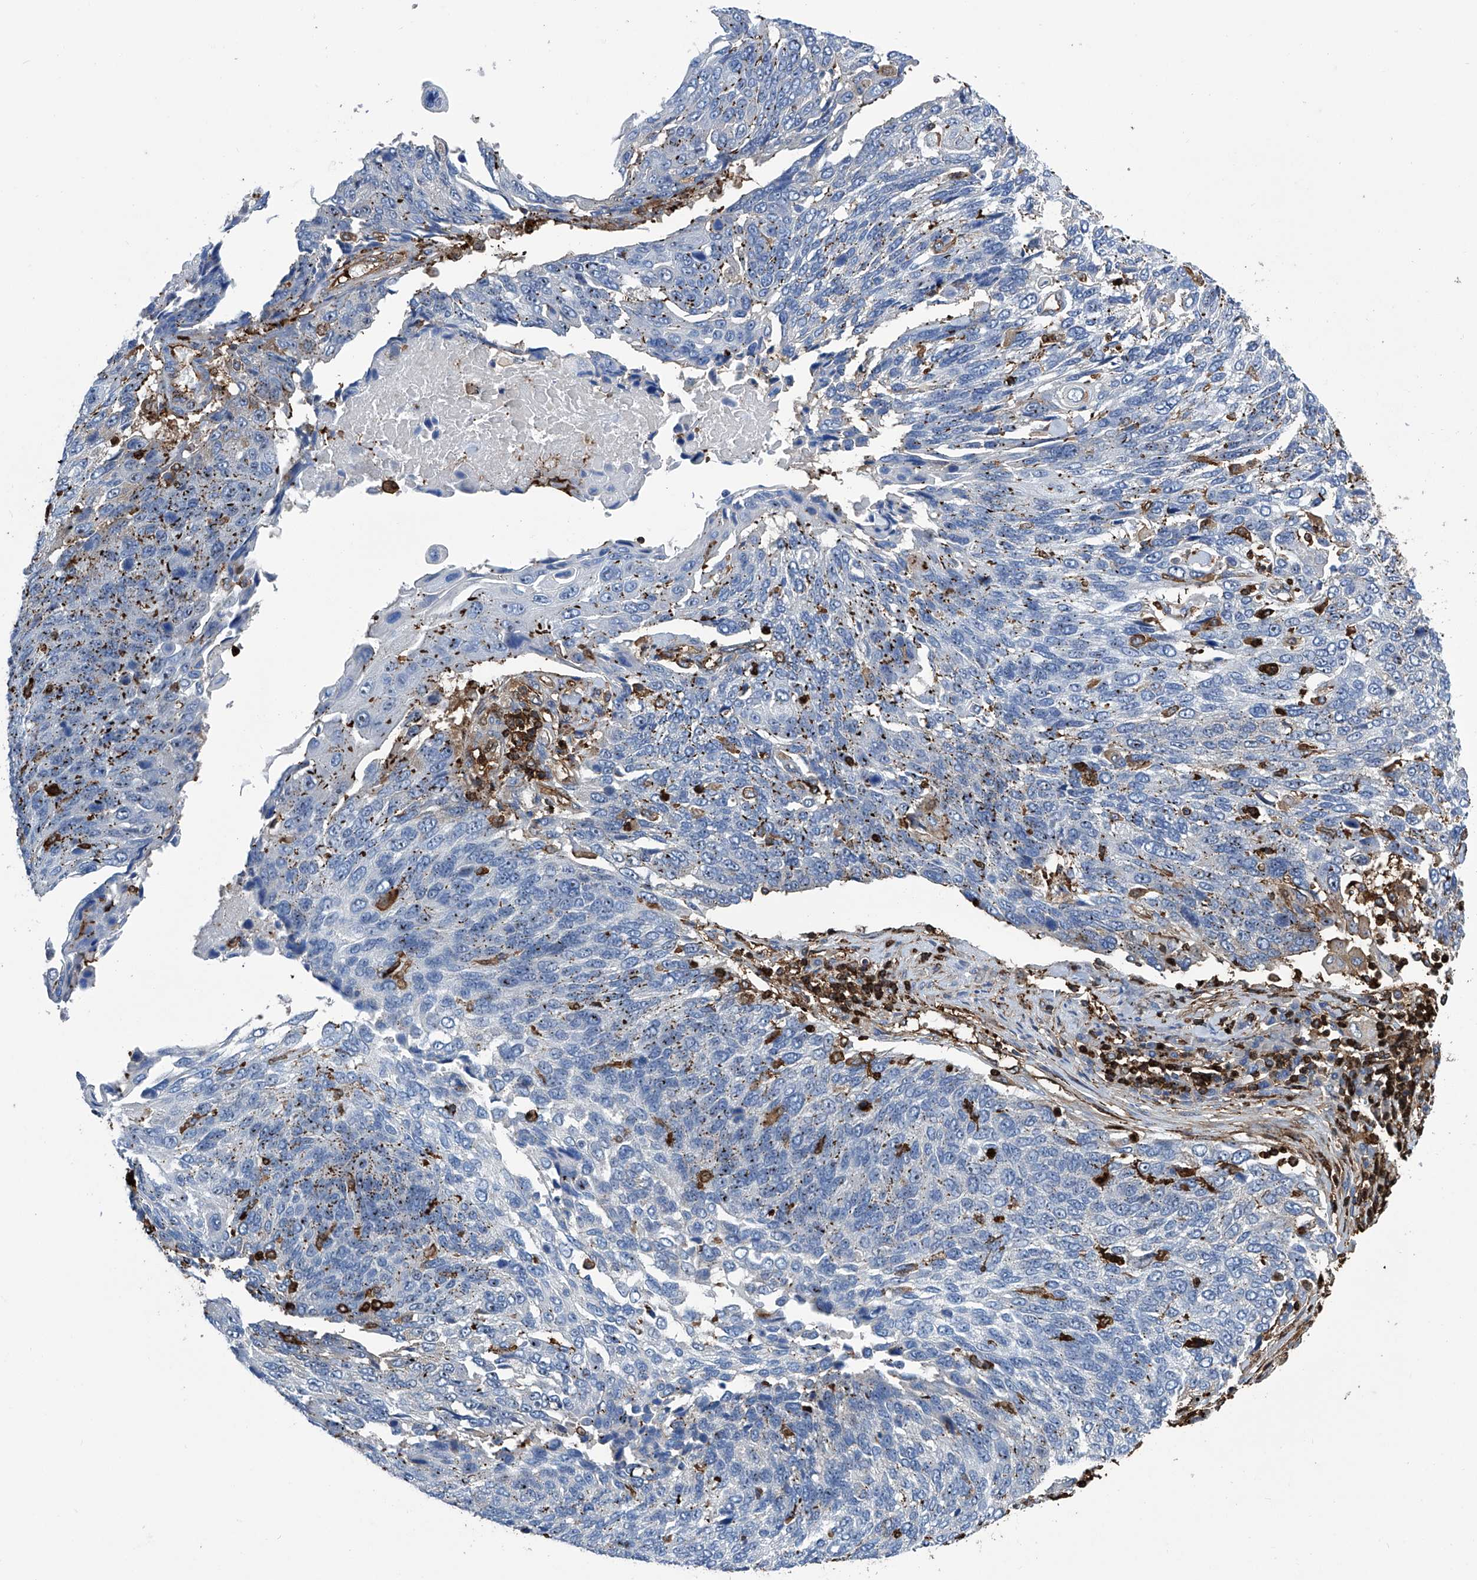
{"staining": {"intensity": "negative", "quantity": "none", "location": "none"}, "tissue": "lung cancer", "cell_type": "Tumor cells", "image_type": "cancer", "snomed": [{"axis": "morphology", "description": "Squamous cell carcinoma, NOS"}, {"axis": "topography", "description": "Lung"}], "caption": "IHC micrograph of lung cancer (squamous cell carcinoma) stained for a protein (brown), which exhibits no positivity in tumor cells. The staining was performed using DAB to visualize the protein expression in brown, while the nuclei were stained in blue with hematoxylin (Magnification: 20x).", "gene": "ZNF484", "patient": {"sex": "male", "age": 66}}